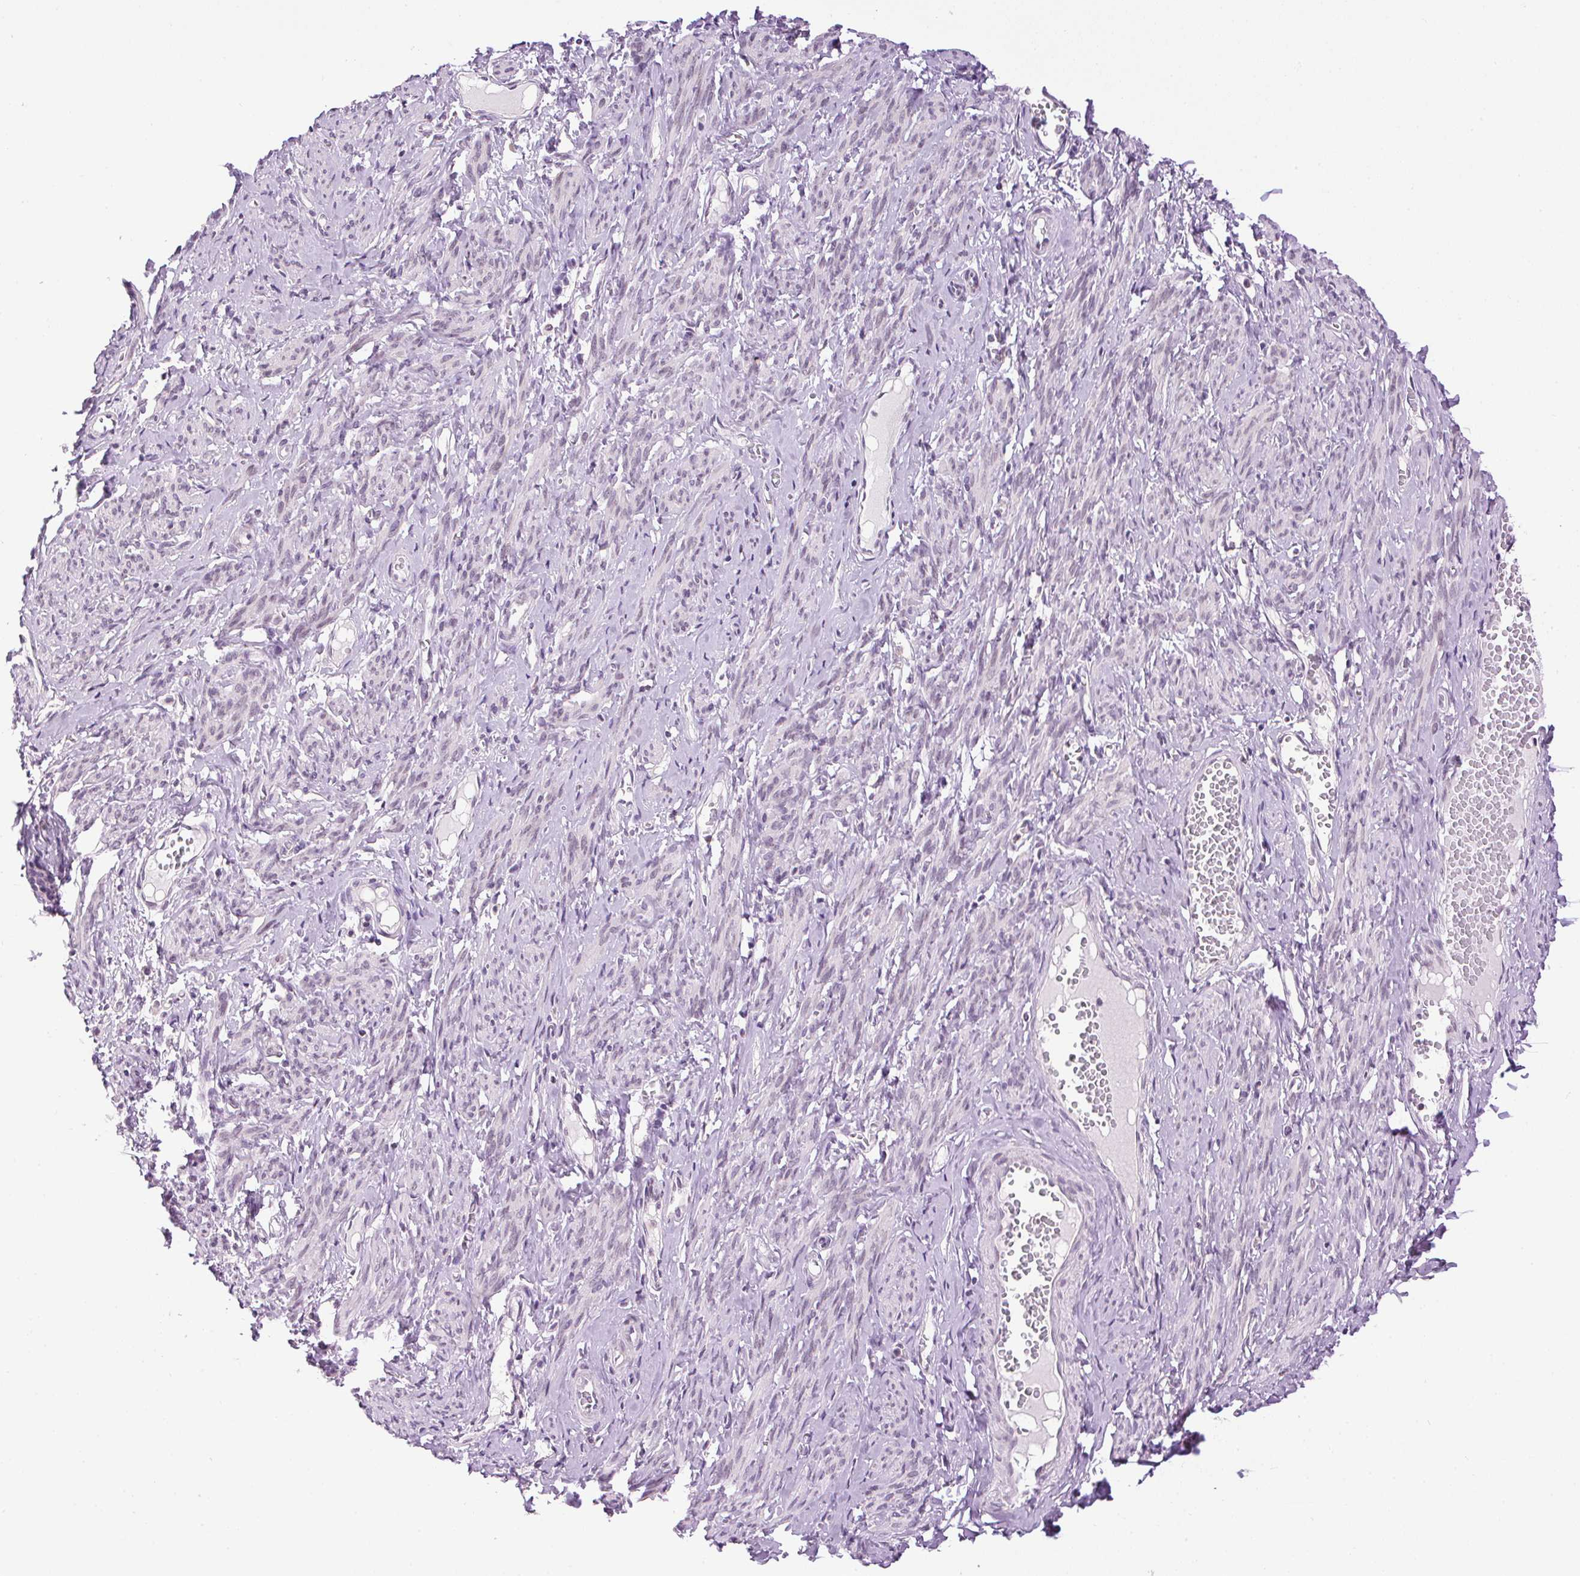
{"staining": {"intensity": "weak", "quantity": "<25%", "location": "nuclear"}, "tissue": "smooth muscle", "cell_type": "Smooth muscle cells", "image_type": "normal", "snomed": [{"axis": "morphology", "description": "Normal tissue, NOS"}, {"axis": "topography", "description": "Smooth muscle"}], "caption": "An immunohistochemistry (IHC) histopathology image of unremarkable smooth muscle is shown. There is no staining in smooth muscle cells of smooth muscle. (DAB immunohistochemistry visualized using brightfield microscopy, high magnification).", "gene": "SMIM13", "patient": {"sex": "female", "age": 65}}